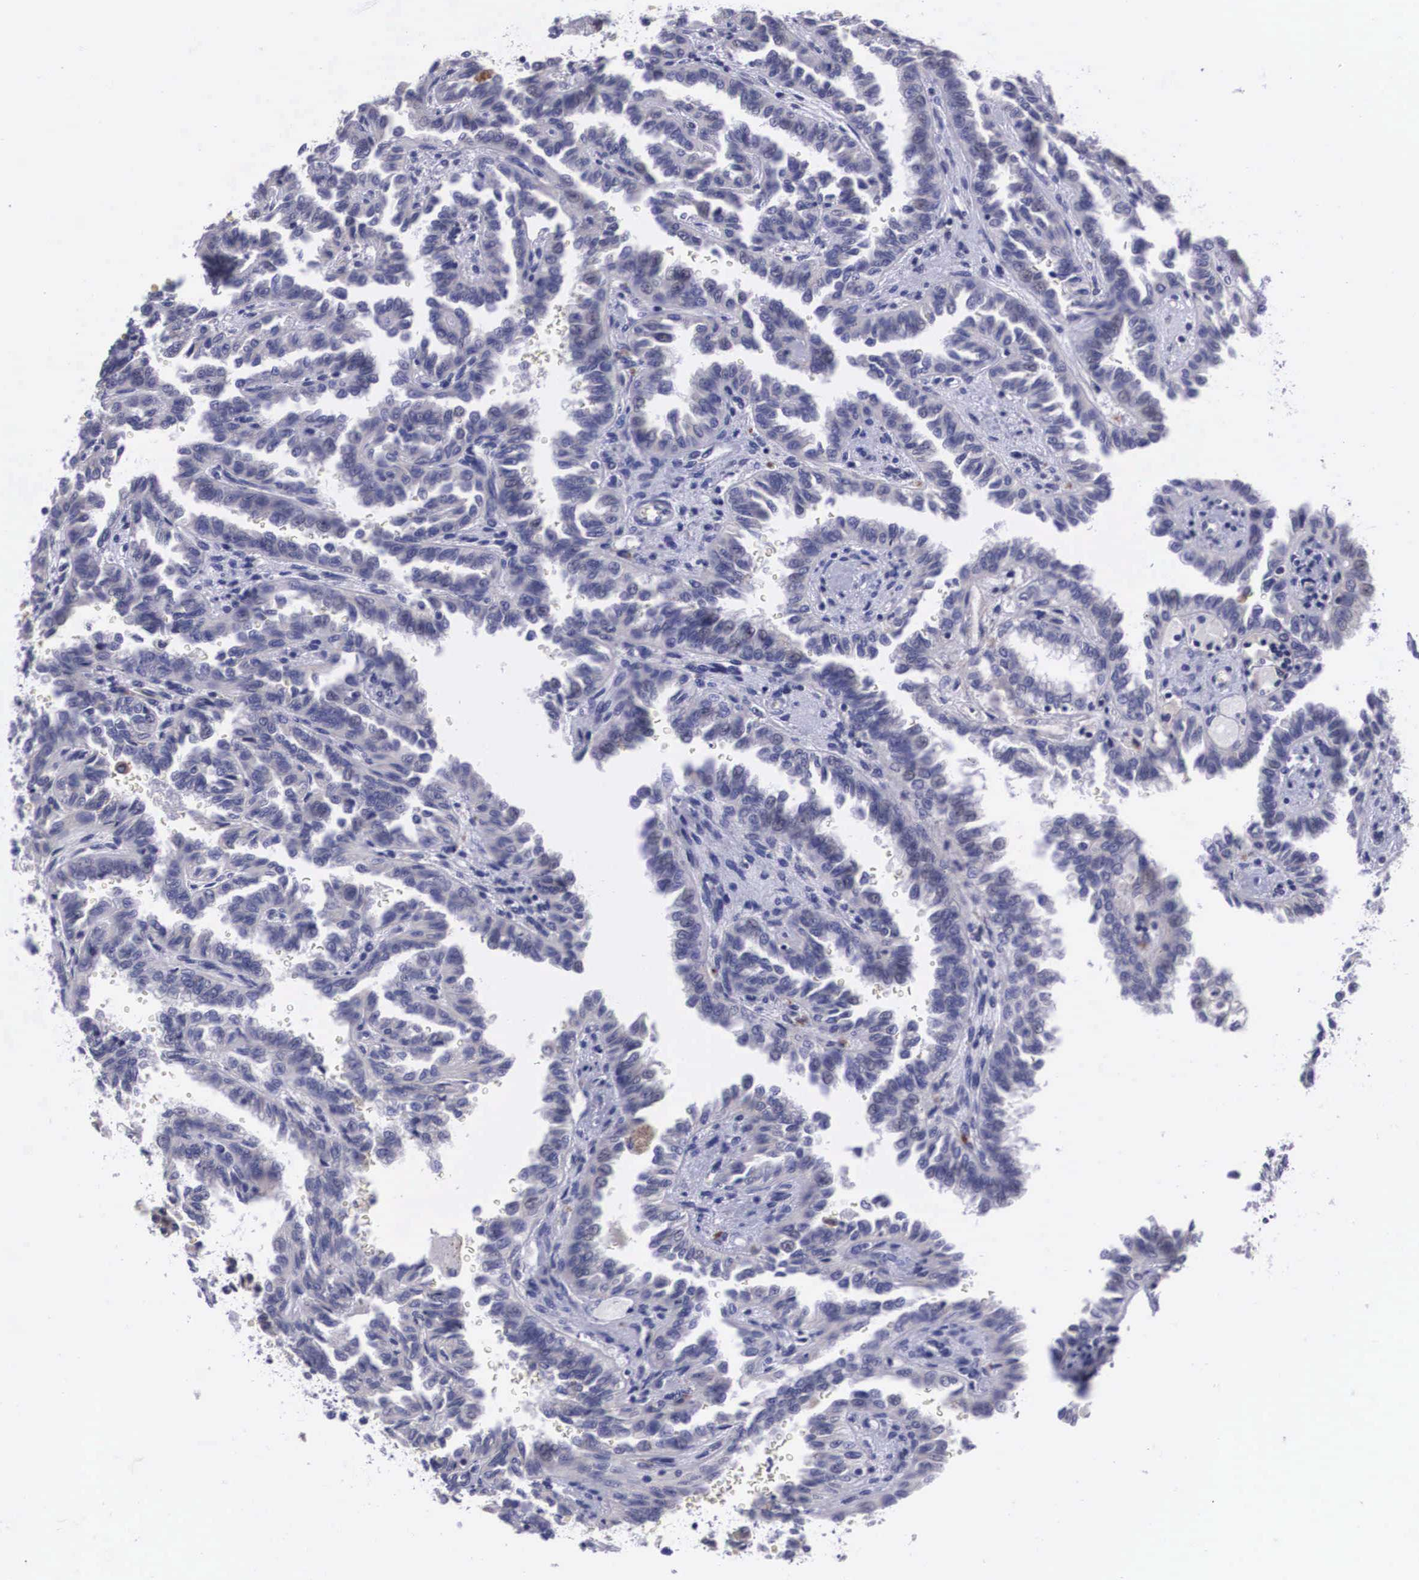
{"staining": {"intensity": "negative", "quantity": "none", "location": "none"}, "tissue": "renal cancer", "cell_type": "Tumor cells", "image_type": "cancer", "snomed": [{"axis": "morphology", "description": "Inflammation, NOS"}, {"axis": "morphology", "description": "Adenocarcinoma, NOS"}, {"axis": "topography", "description": "Kidney"}], "caption": "This micrograph is of adenocarcinoma (renal) stained with immunohistochemistry (IHC) to label a protein in brown with the nuclei are counter-stained blue. There is no expression in tumor cells. Nuclei are stained in blue.", "gene": "CRELD2", "patient": {"sex": "male", "age": 68}}